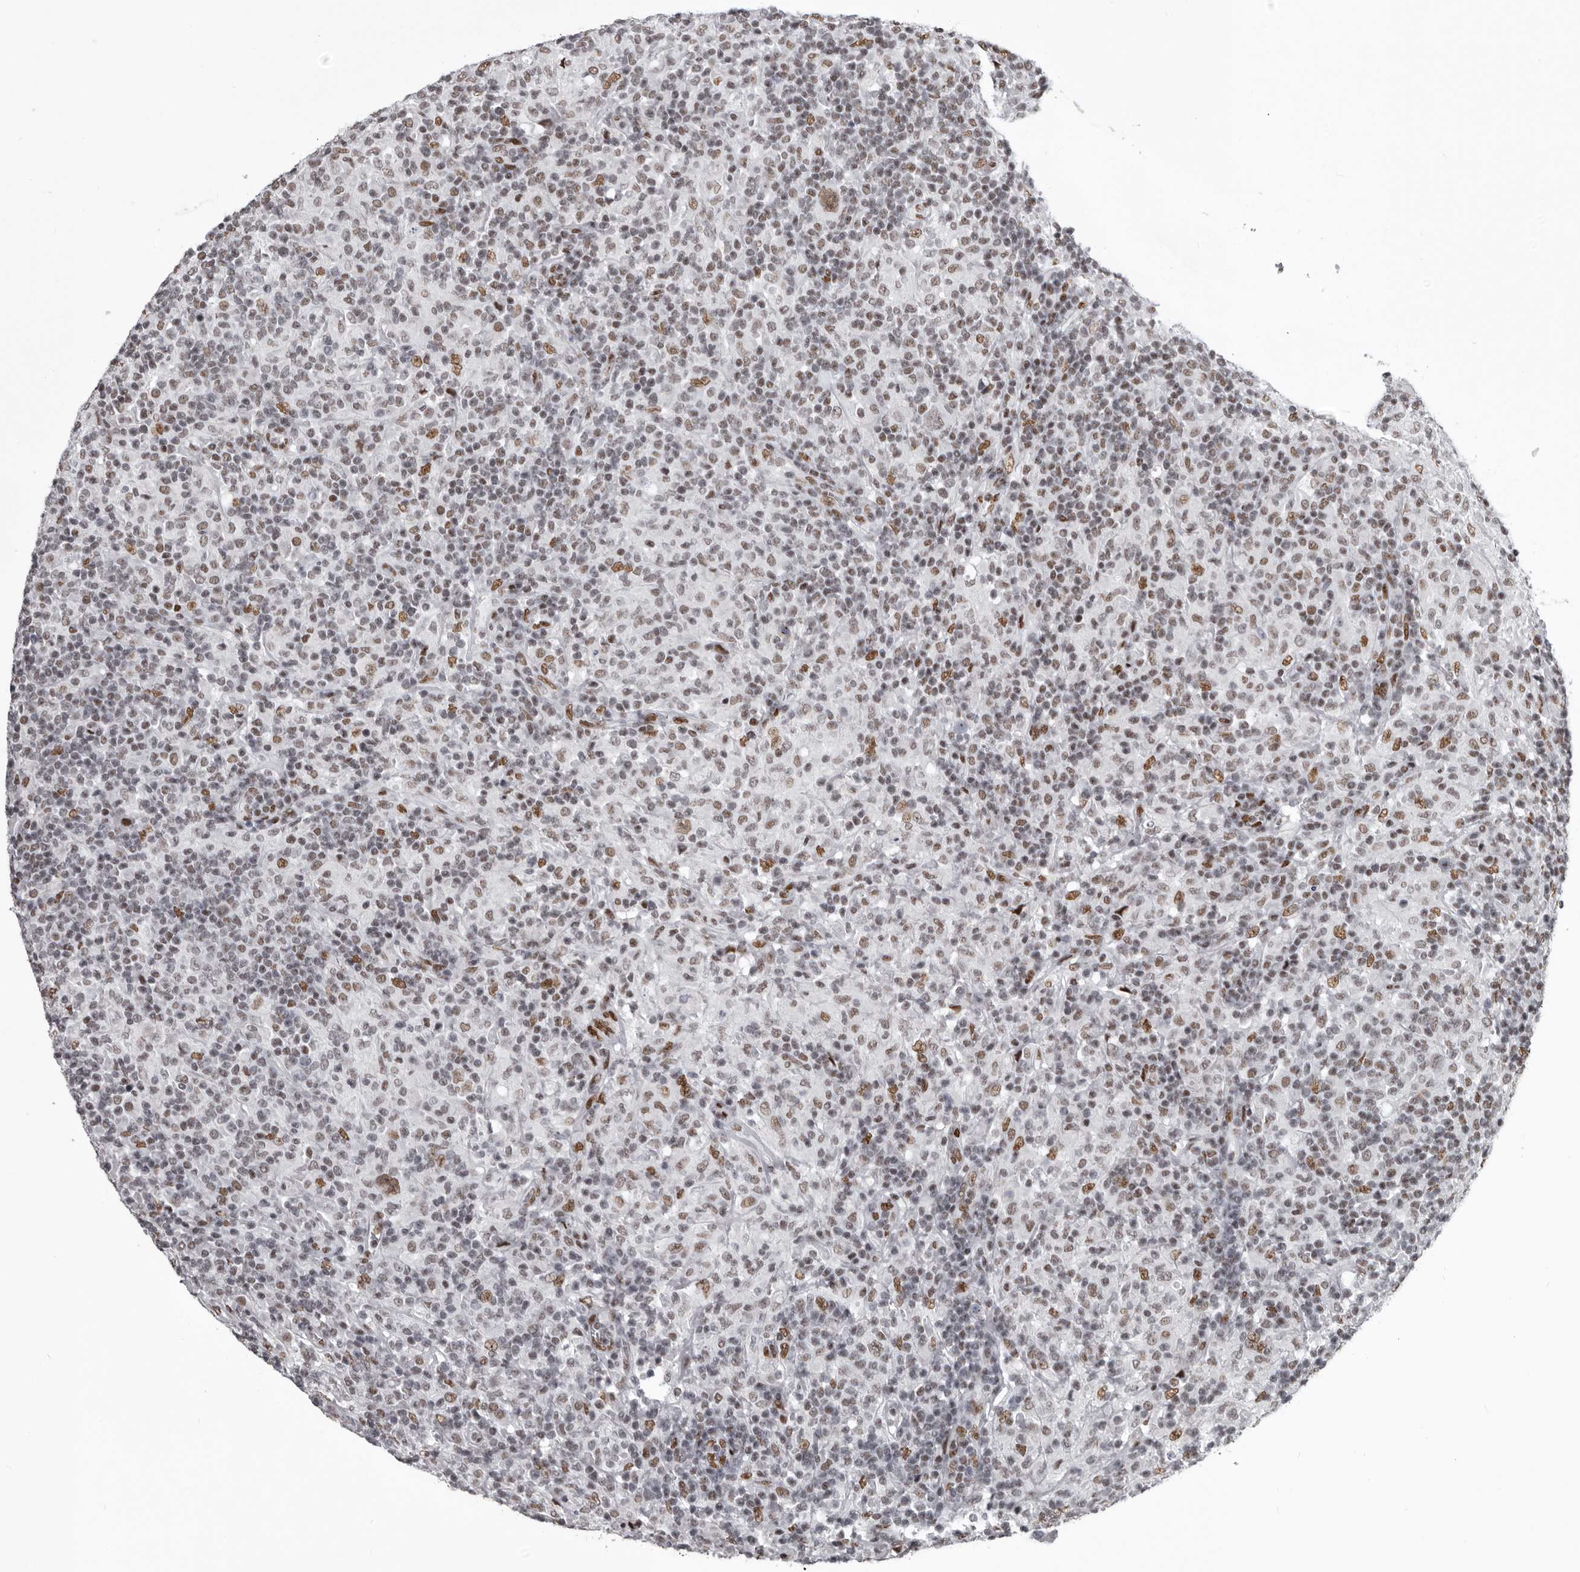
{"staining": {"intensity": "moderate", "quantity": ">75%", "location": "nuclear"}, "tissue": "lymphoma", "cell_type": "Tumor cells", "image_type": "cancer", "snomed": [{"axis": "morphology", "description": "Hodgkin's disease, NOS"}, {"axis": "topography", "description": "Lymph node"}], "caption": "Immunohistochemistry photomicrograph of human Hodgkin's disease stained for a protein (brown), which displays medium levels of moderate nuclear staining in about >75% of tumor cells.", "gene": "NUMA1", "patient": {"sex": "male", "age": 70}}